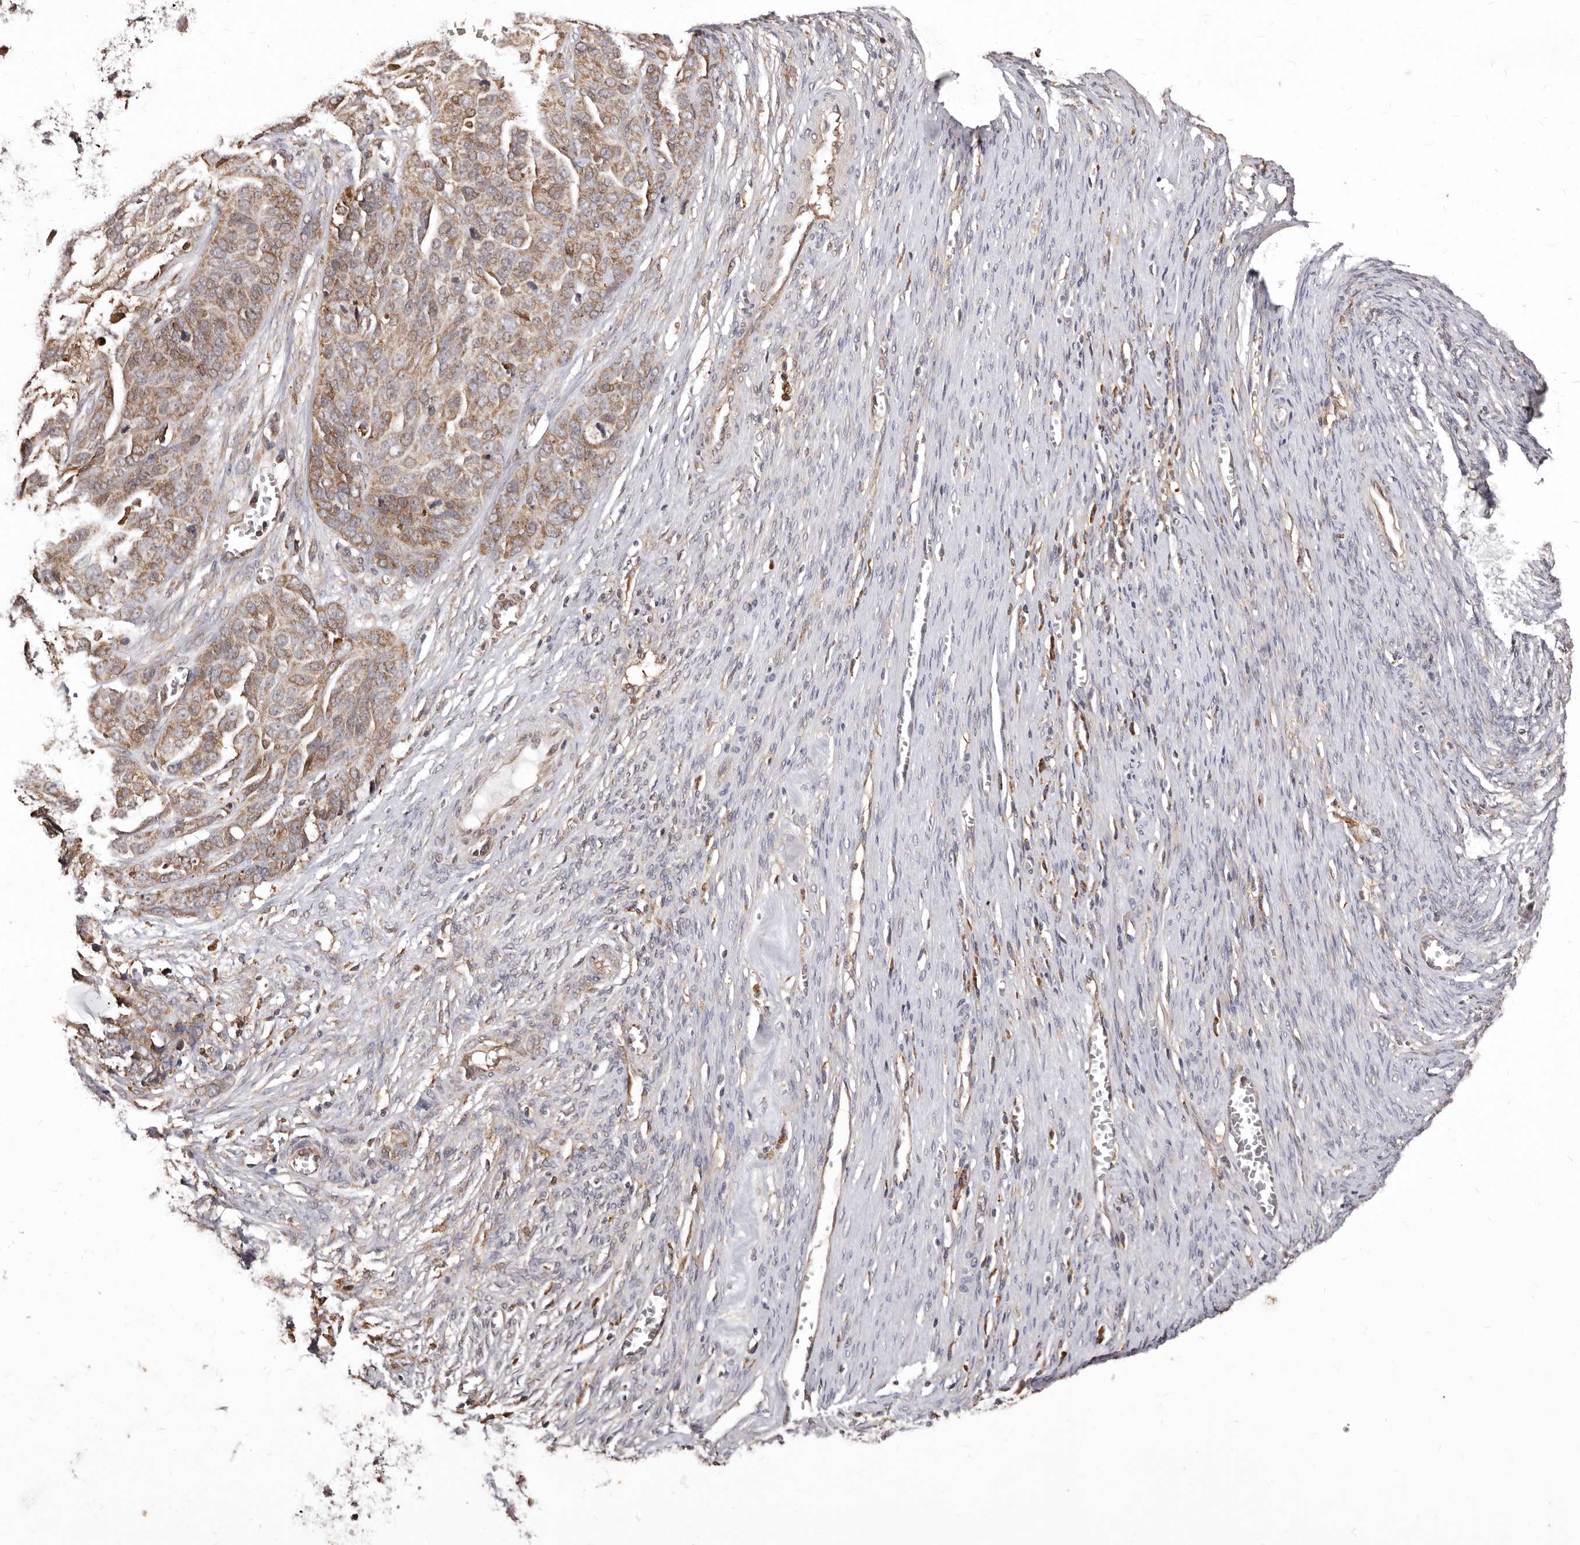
{"staining": {"intensity": "weak", "quantity": ">75%", "location": "cytoplasmic/membranous"}, "tissue": "ovarian cancer", "cell_type": "Tumor cells", "image_type": "cancer", "snomed": [{"axis": "morphology", "description": "Cystadenocarcinoma, serous, NOS"}, {"axis": "topography", "description": "Ovary"}], "caption": "This image shows immunohistochemistry (IHC) staining of human ovarian cancer, with low weak cytoplasmic/membranous positivity in approximately >75% of tumor cells.", "gene": "RRM2B", "patient": {"sex": "female", "age": 44}}